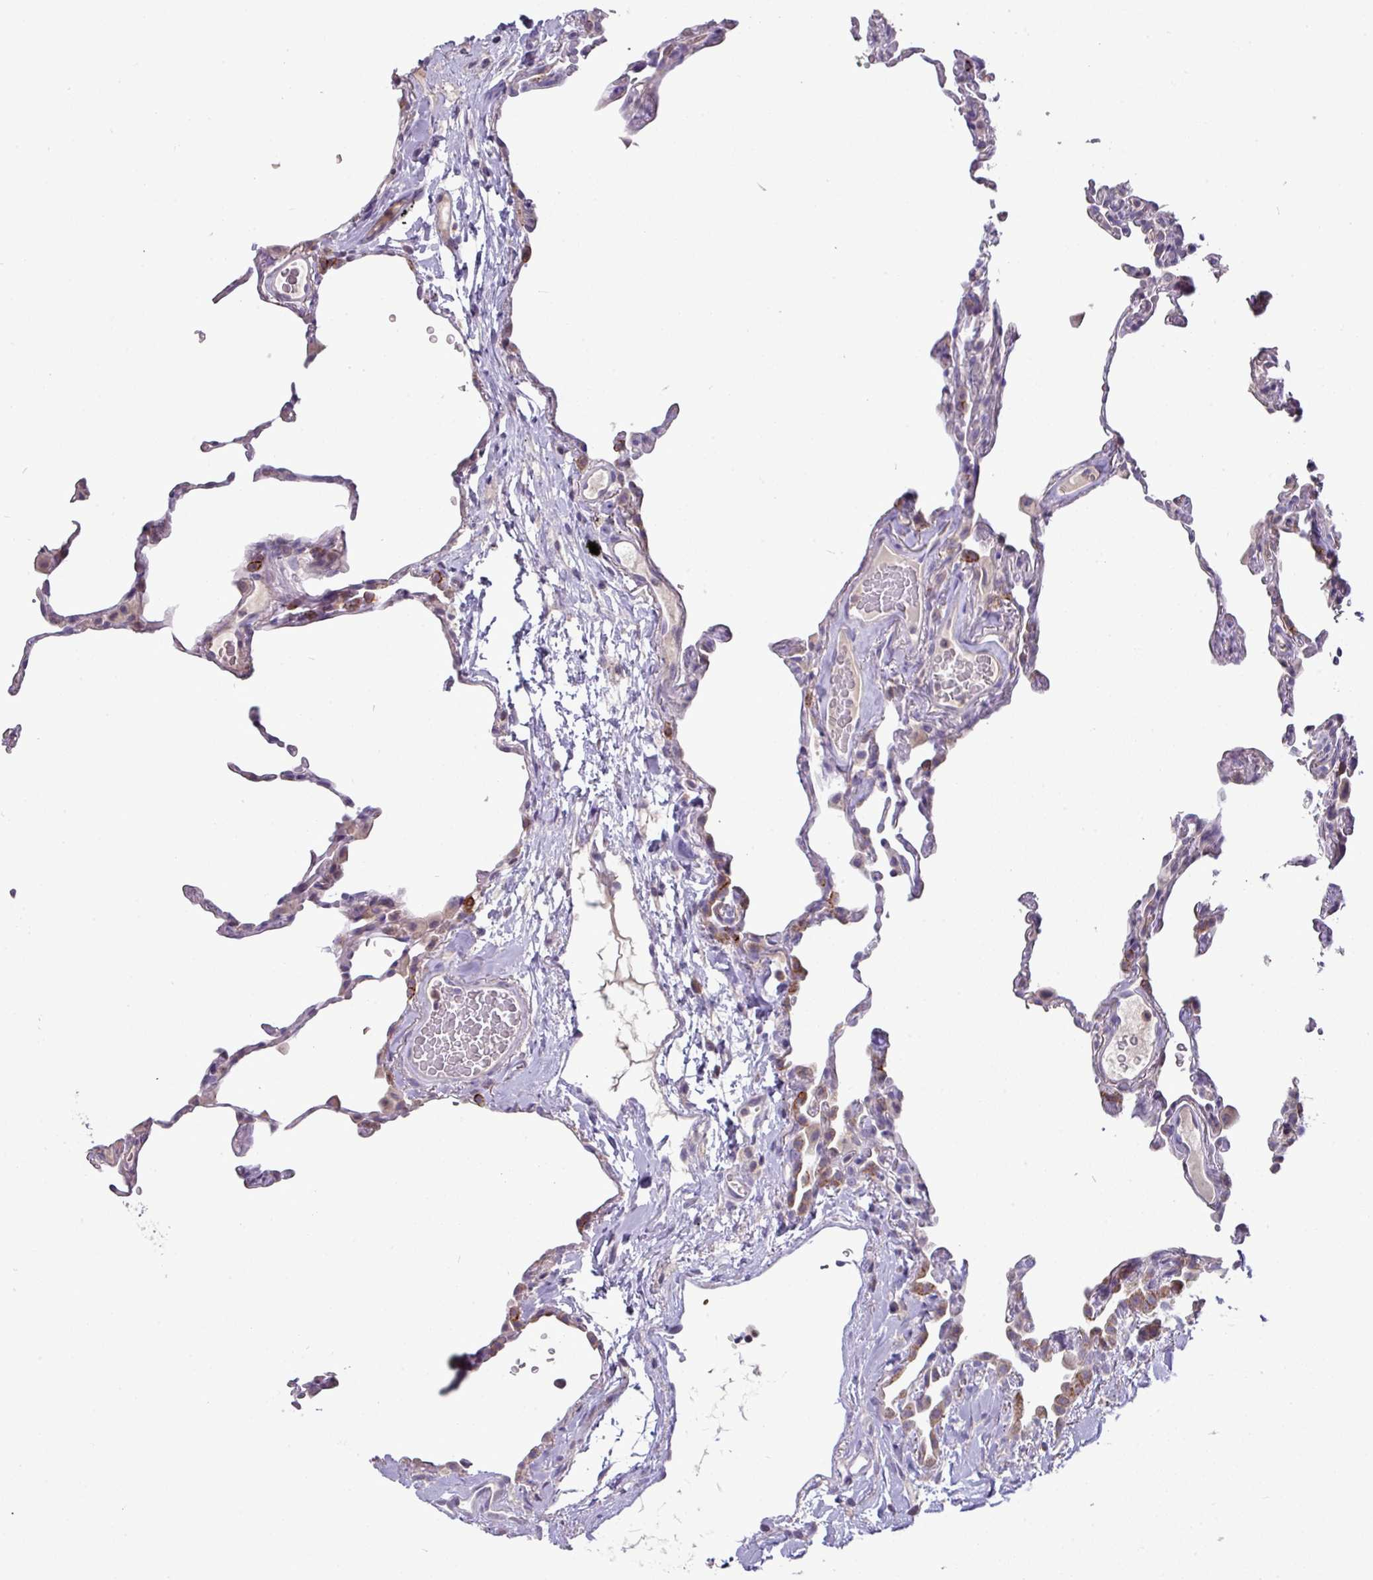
{"staining": {"intensity": "moderate", "quantity": "<25%", "location": "cytoplasmic/membranous"}, "tissue": "lung", "cell_type": "Alveolar cells", "image_type": "normal", "snomed": [{"axis": "morphology", "description": "Normal tissue, NOS"}, {"axis": "topography", "description": "Lung"}], "caption": "DAB immunohistochemical staining of unremarkable human lung displays moderate cytoplasmic/membranous protein positivity in approximately <25% of alveolar cells. (DAB (3,3'-diaminobenzidine) = brown stain, brightfield microscopy at high magnification).", "gene": "TRAPPC1", "patient": {"sex": "female", "age": 57}}